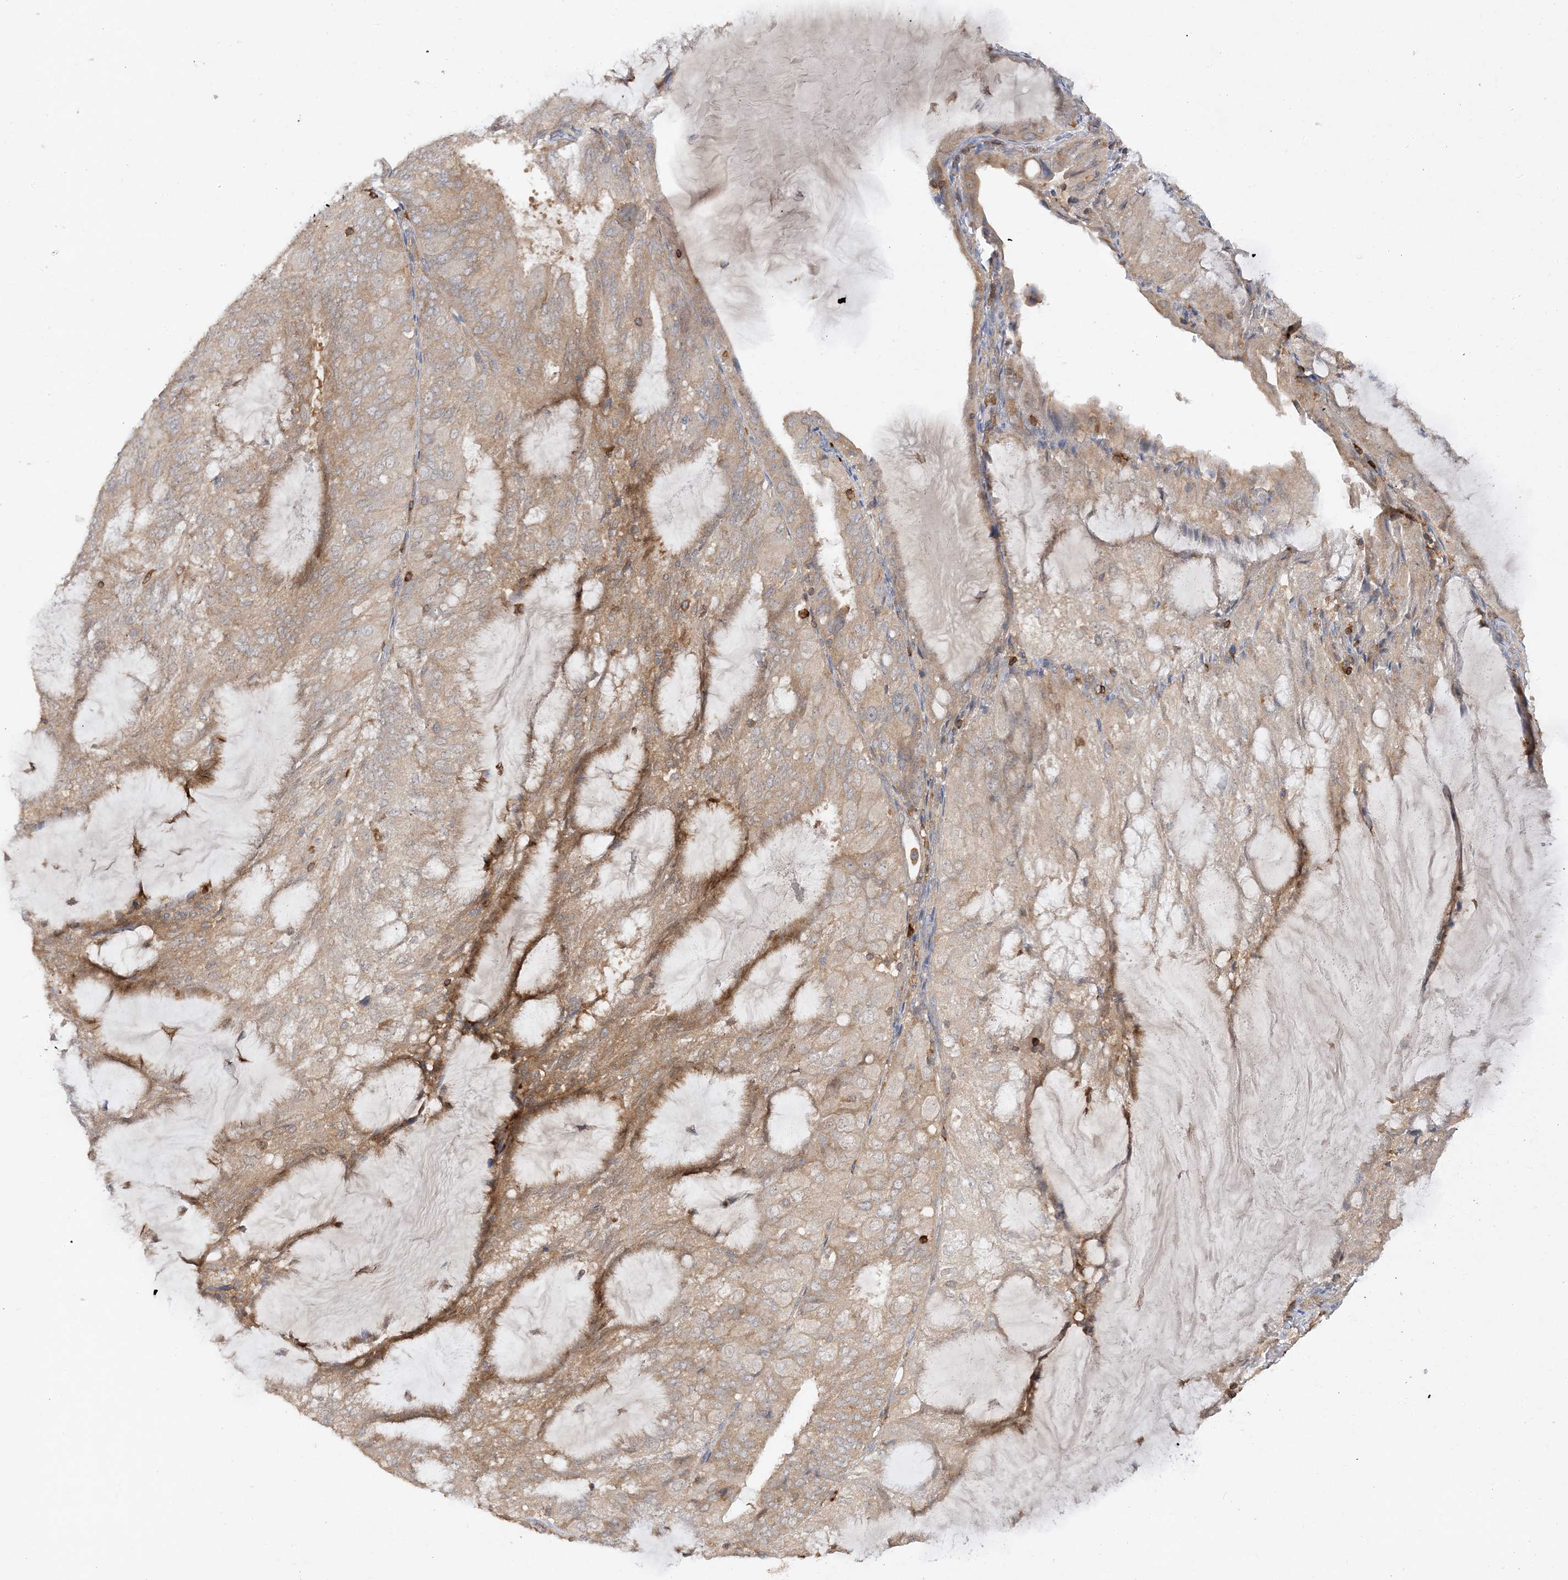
{"staining": {"intensity": "weak", "quantity": "25%-75%", "location": "cytoplasmic/membranous"}, "tissue": "endometrial cancer", "cell_type": "Tumor cells", "image_type": "cancer", "snomed": [{"axis": "morphology", "description": "Adenocarcinoma, NOS"}, {"axis": "topography", "description": "Endometrium"}], "caption": "A low amount of weak cytoplasmic/membranous positivity is present in approximately 25%-75% of tumor cells in endometrial cancer tissue. (Brightfield microscopy of DAB IHC at high magnification).", "gene": "PHACTR2", "patient": {"sex": "female", "age": 81}}